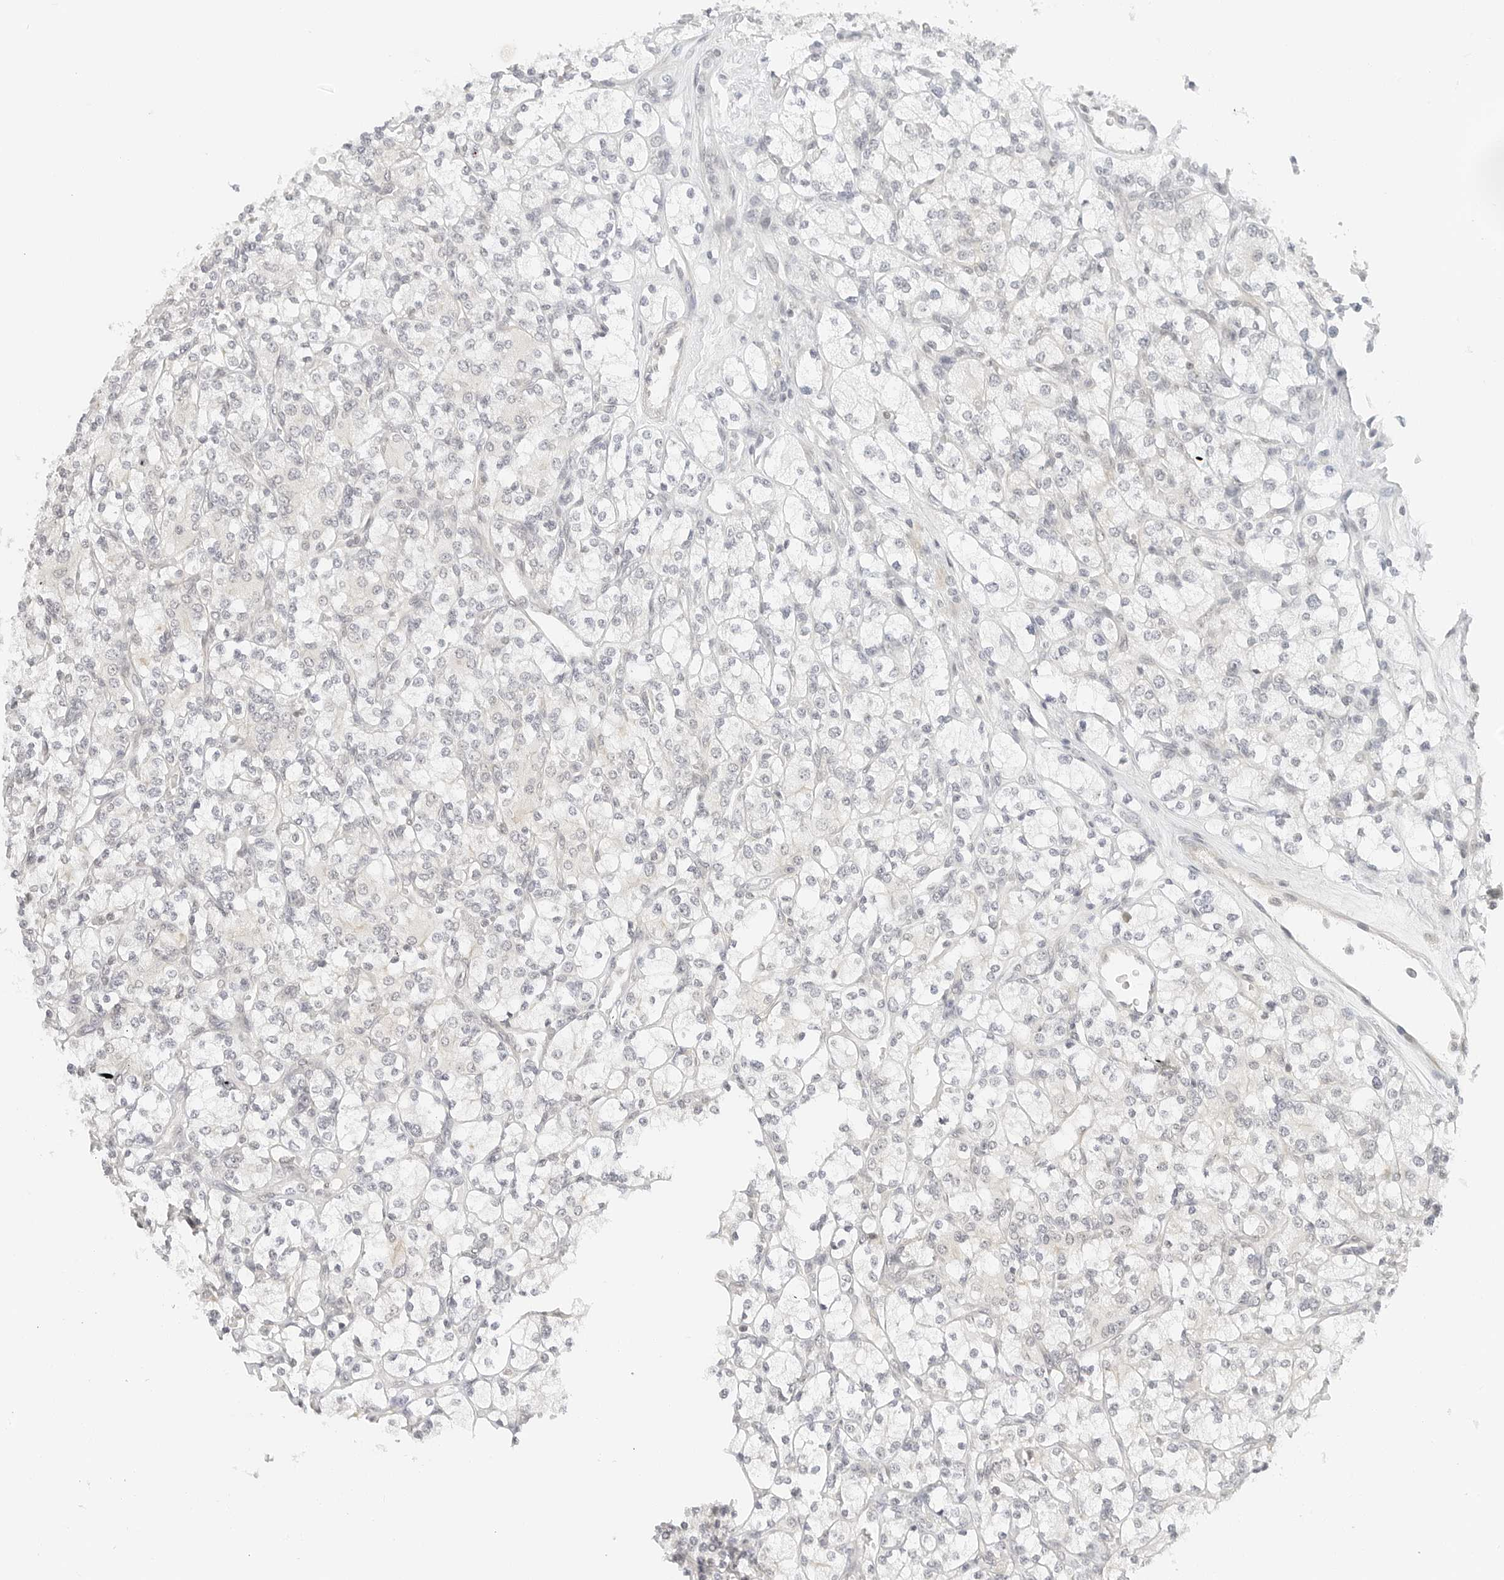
{"staining": {"intensity": "negative", "quantity": "none", "location": "none"}, "tissue": "renal cancer", "cell_type": "Tumor cells", "image_type": "cancer", "snomed": [{"axis": "morphology", "description": "Adenocarcinoma, NOS"}, {"axis": "topography", "description": "Kidney"}], "caption": "This is an immunohistochemistry (IHC) image of human adenocarcinoma (renal). There is no expression in tumor cells.", "gene": "NEO1", "patient": {"sex": "male", "age": 77}}